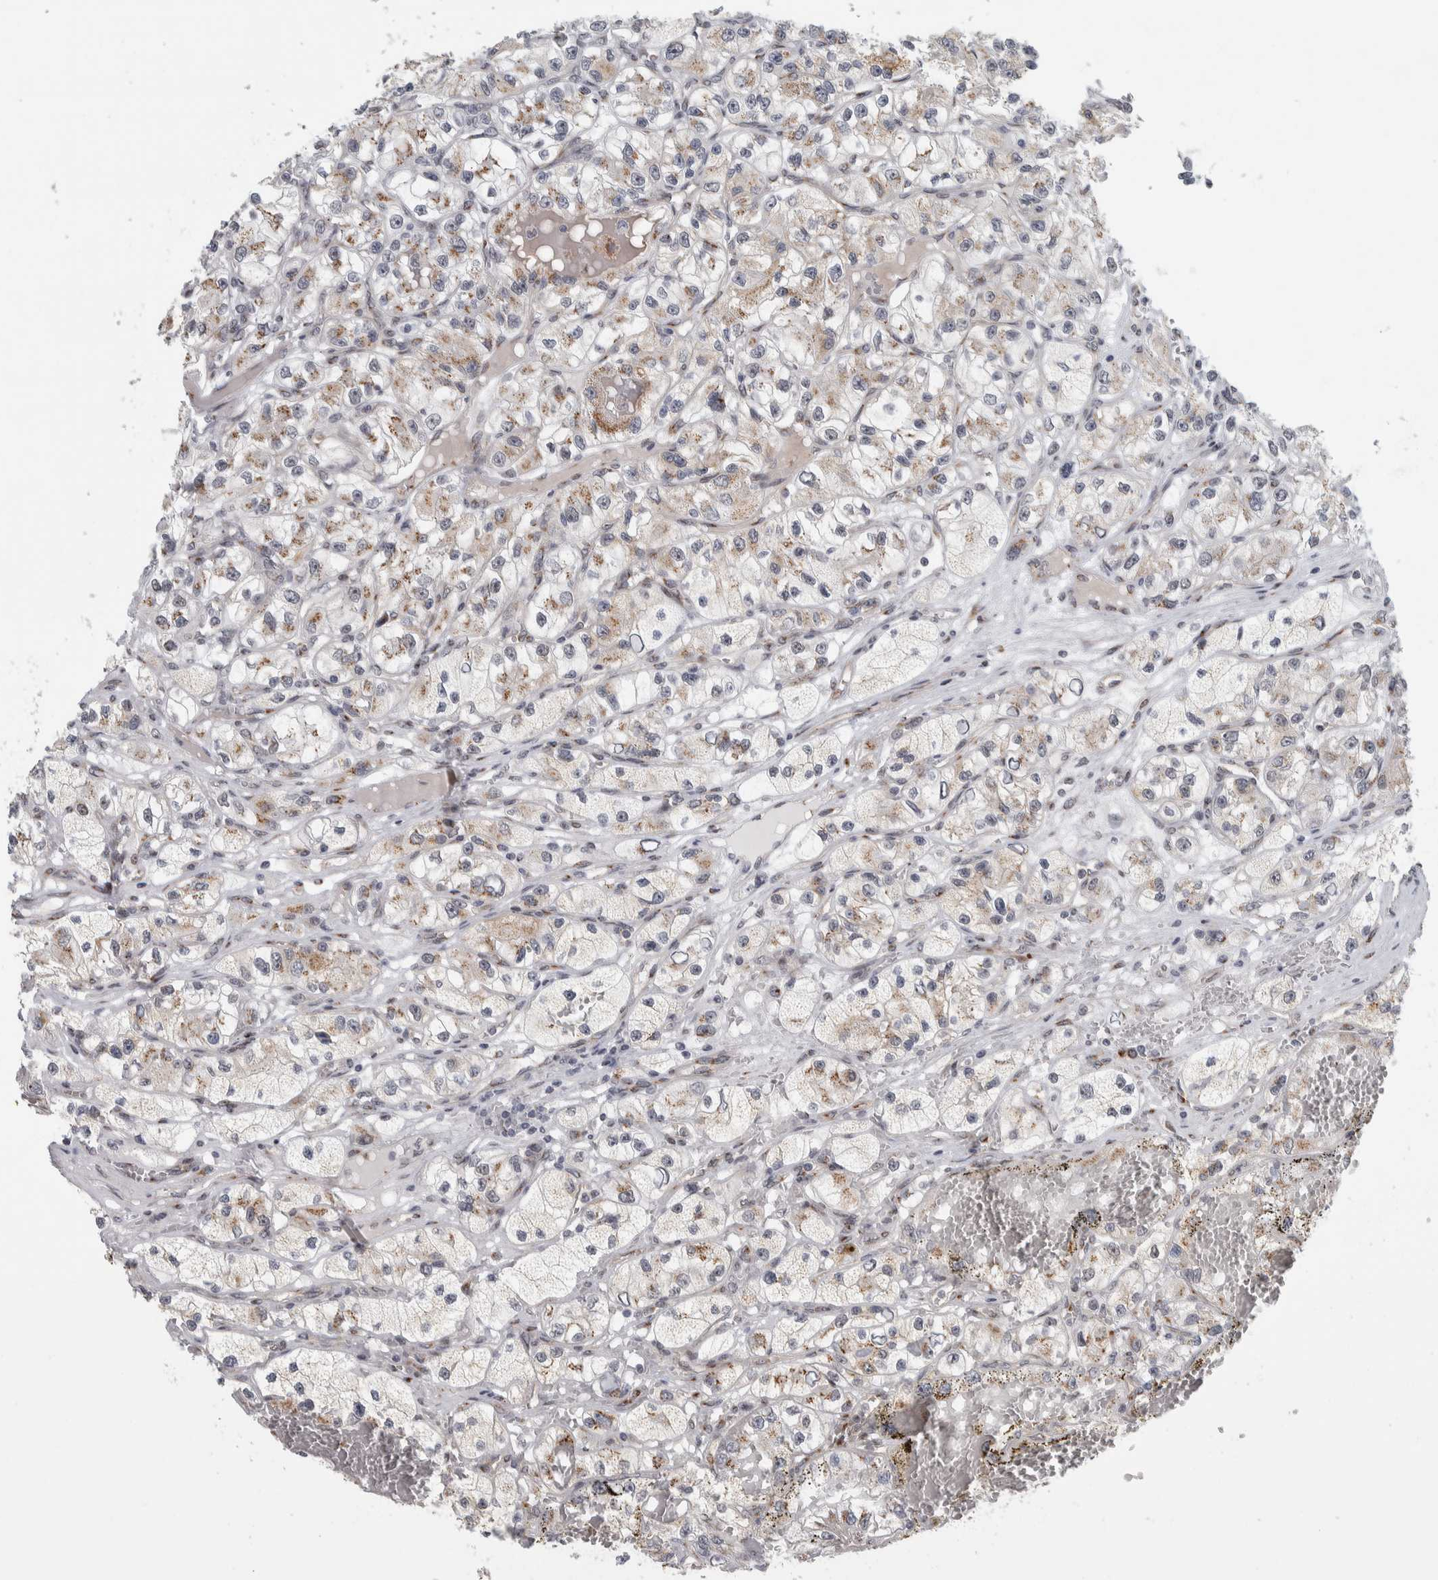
{"staining": {"intensity": "weak", "quantity": ">75%", "location": "cytoplasmic/membranous"}, "tissue": "renal cancer", "cell_type": "Tumor cells", "image_type": "cancer", "snomed": [{"axis": "morphology", "description": "Adenocarcinoma, NOS"}, {"axis": "topography", "description": "Kidney"}], "caption": "A micrograph showing weak cytoplasmic/membranous staining in approximately >75% of tumor cells in renal adenocarcinoma, as visualized by brown immunohistochemical staining.", "gene": "ZMYND8", "patient": {"sex": "female", "age": 57}}